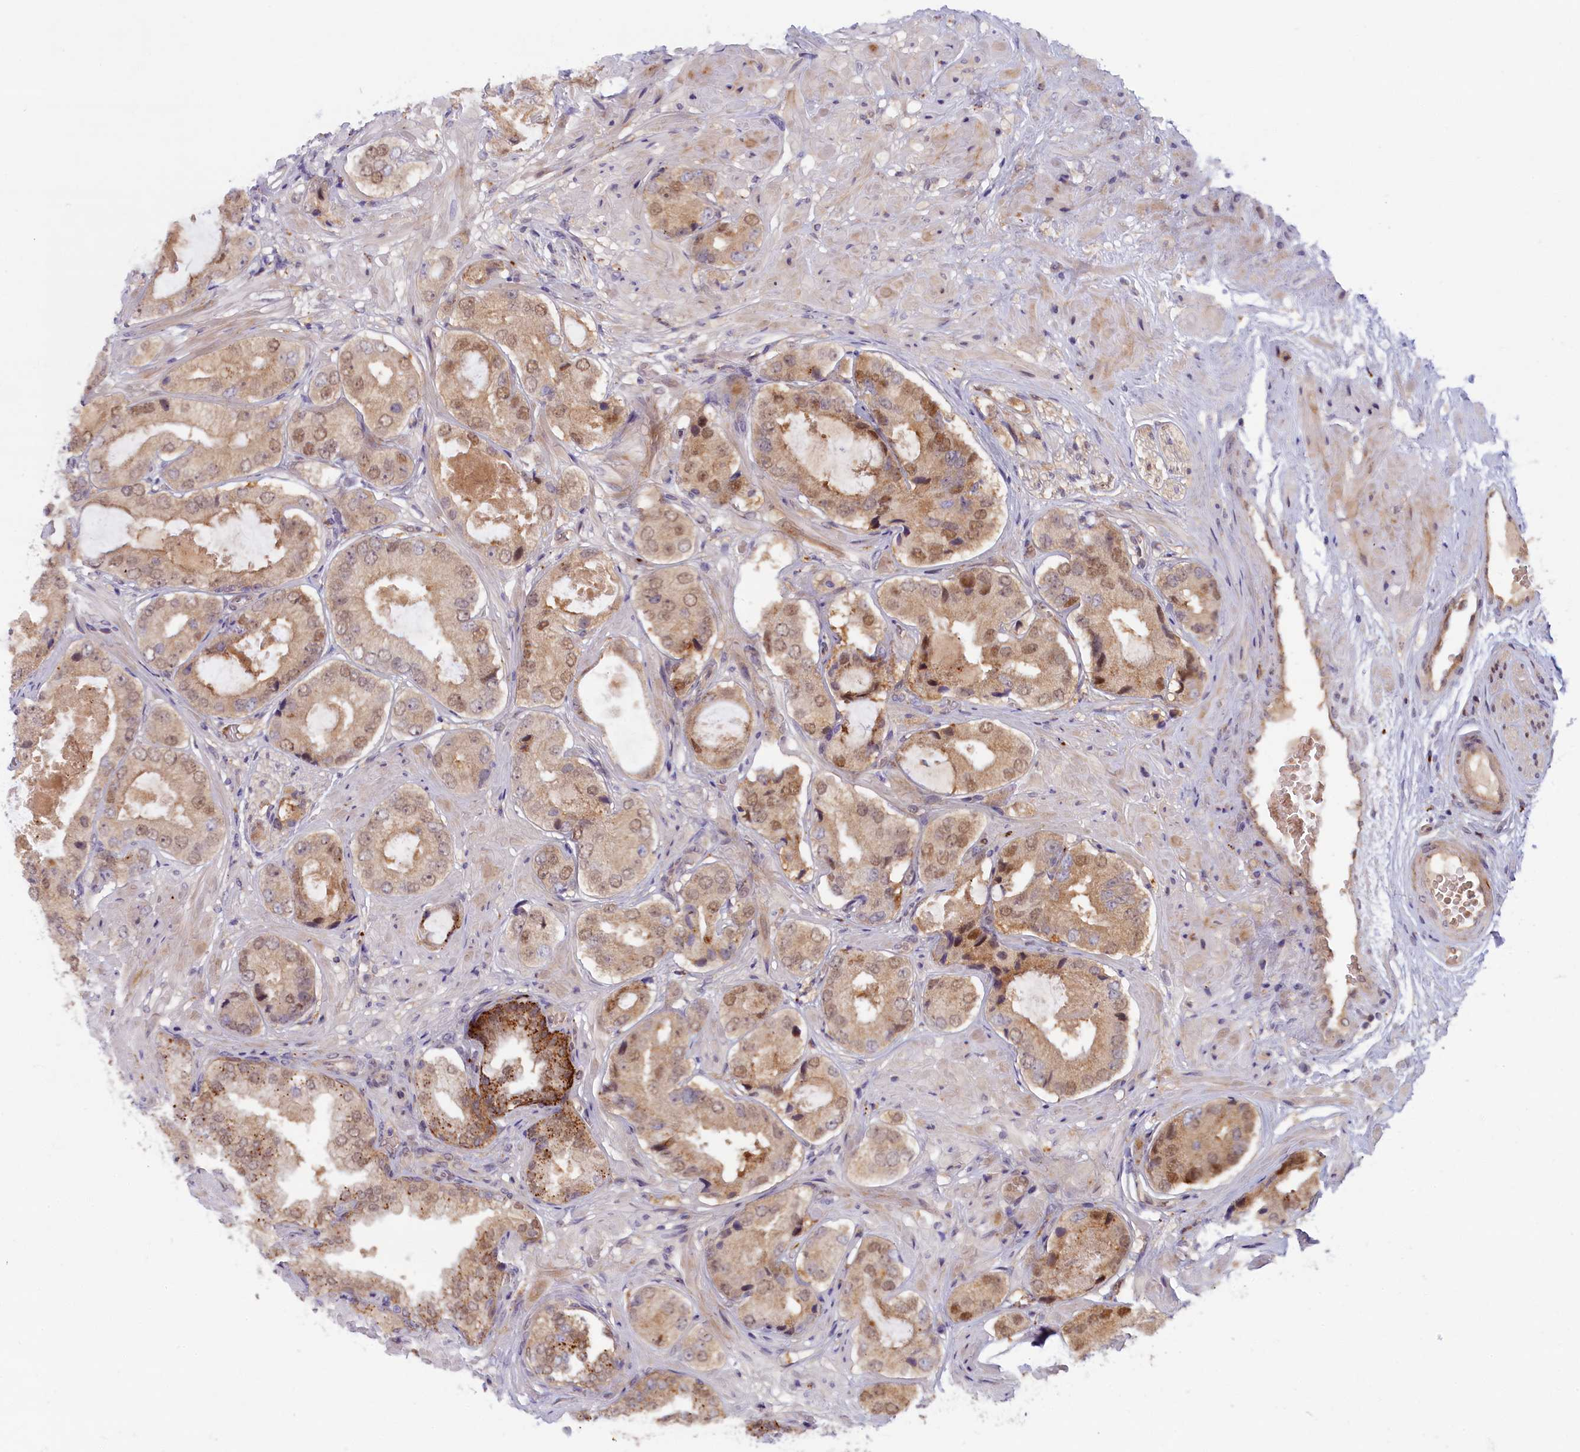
{"staining": {"intensity": "moderate", "quantity": ">75%", "location": "cytoplasmic/membranous,nuclear"}, "tissue": "prostate cancer", "cell_type": "Tumor cells", "image_type": "cancer", "snomed": [{"axis": "morphology", "description": "Adenocarcinoma, High grade"}, {"axis": "topography", "description": "Prostate"}], "caption": "Prostate adenocarcinoma (high-grade) tissue reveals moderate cytoplasmic/membranous and nuclear positivity in approximately >75% of tumor cells", "gene": "FCSK", "patient": {"sex": "male", "age": 59}}